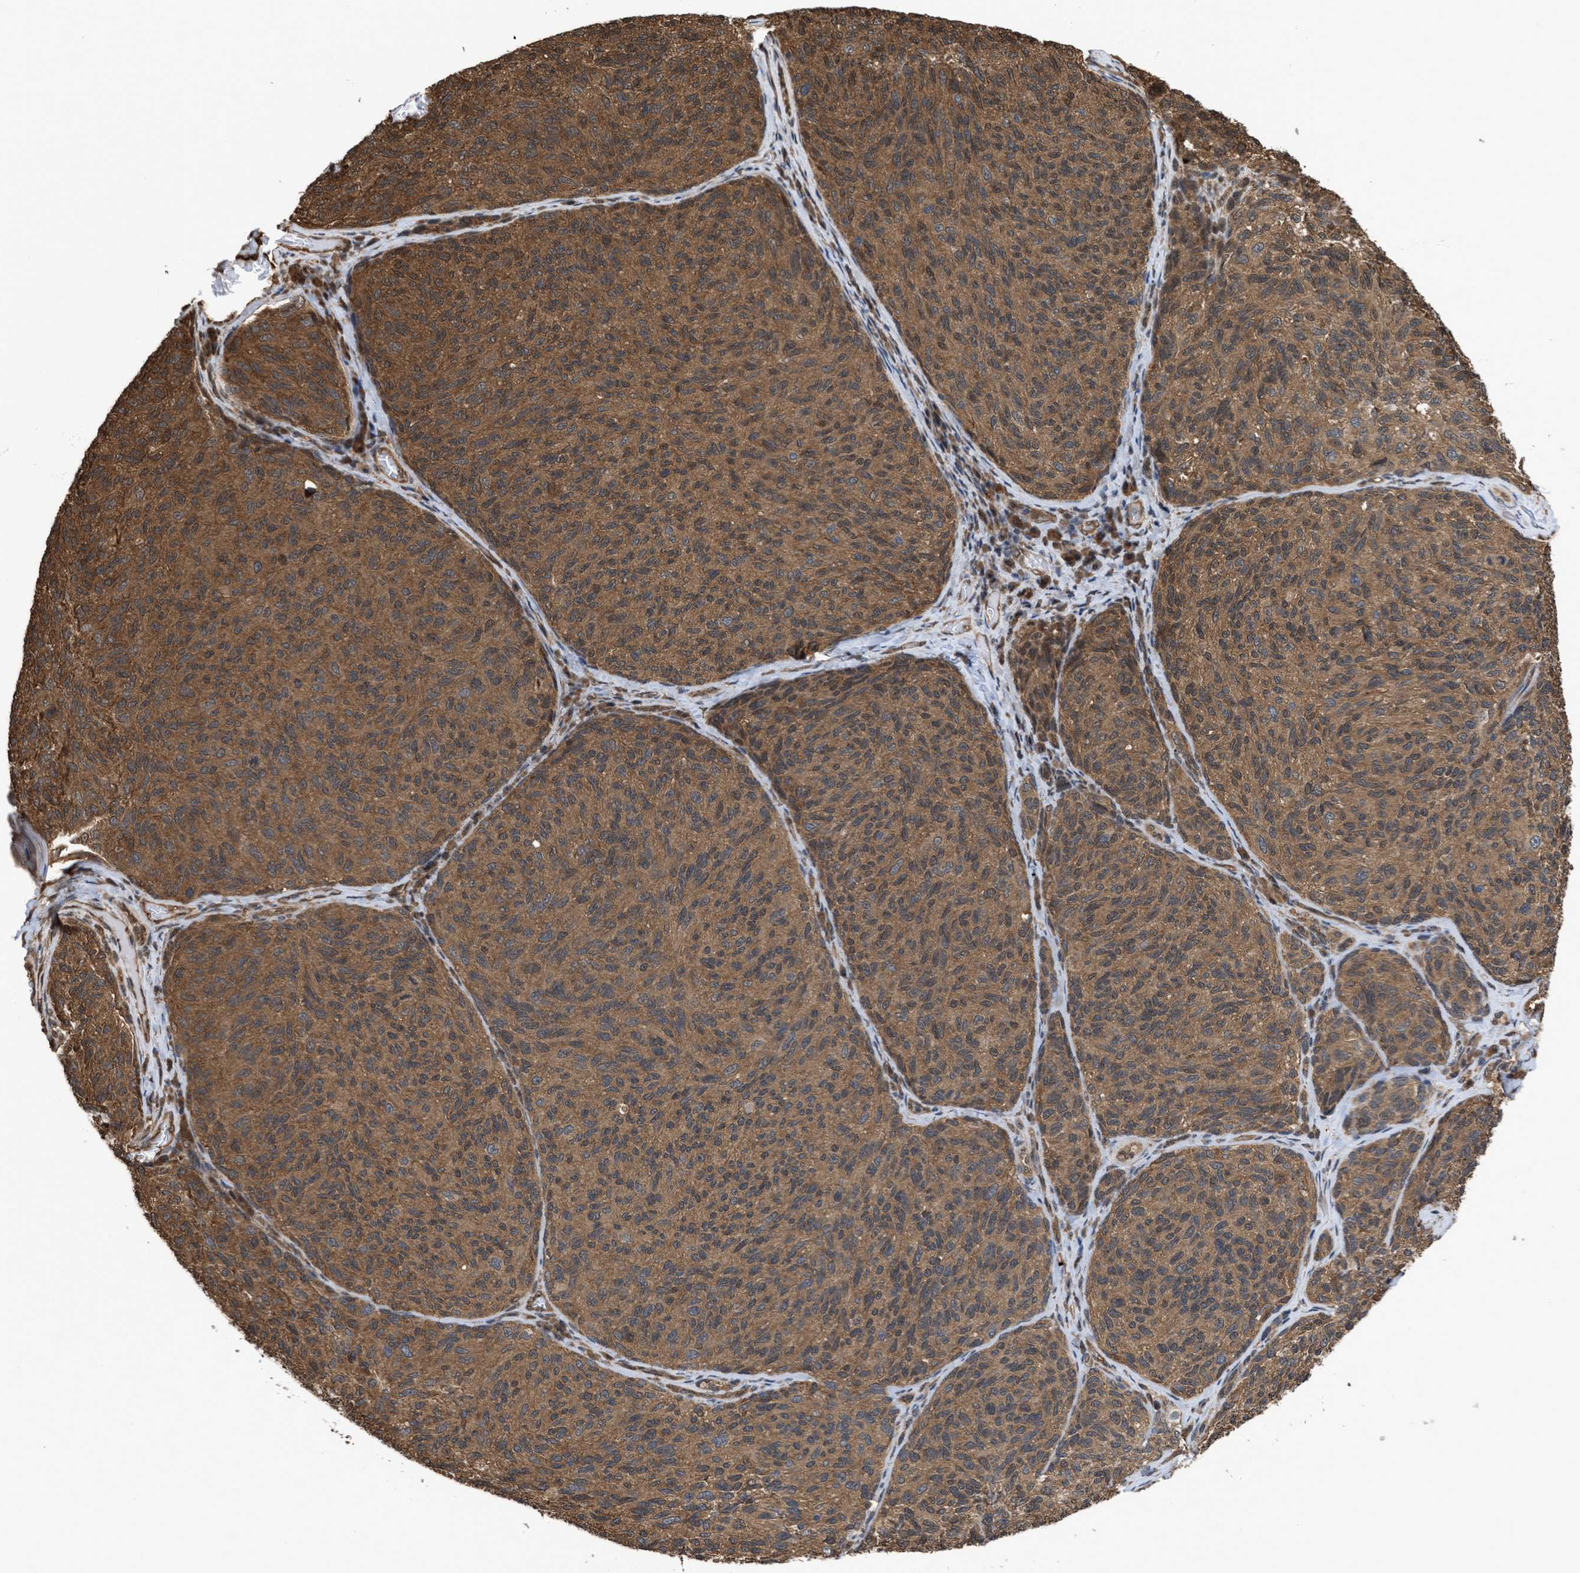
{"staining": {"intensity": "moderate", "quantity": ">75%", "location": "cytoplasmic/membranous"}, "tissue": "melanoma", "cell_type": "Tumor cells", "image_type": "cancer", "snomed": [{"axis": "morphology", "description": "Malignant melanoma, NOS"}, {"axis": "topography", "description": "Skin"}], "caption": "Immunohistochemistry (IHC) (DAB (3,3'-diaminobenzidine)) staining of human malignant melanoma reveals moderate cytoplasmic/membranous protein staining in about >75% of tumor cells.", "gene": "YWHAG", "patient": {"sex": "female", "age": 73}}